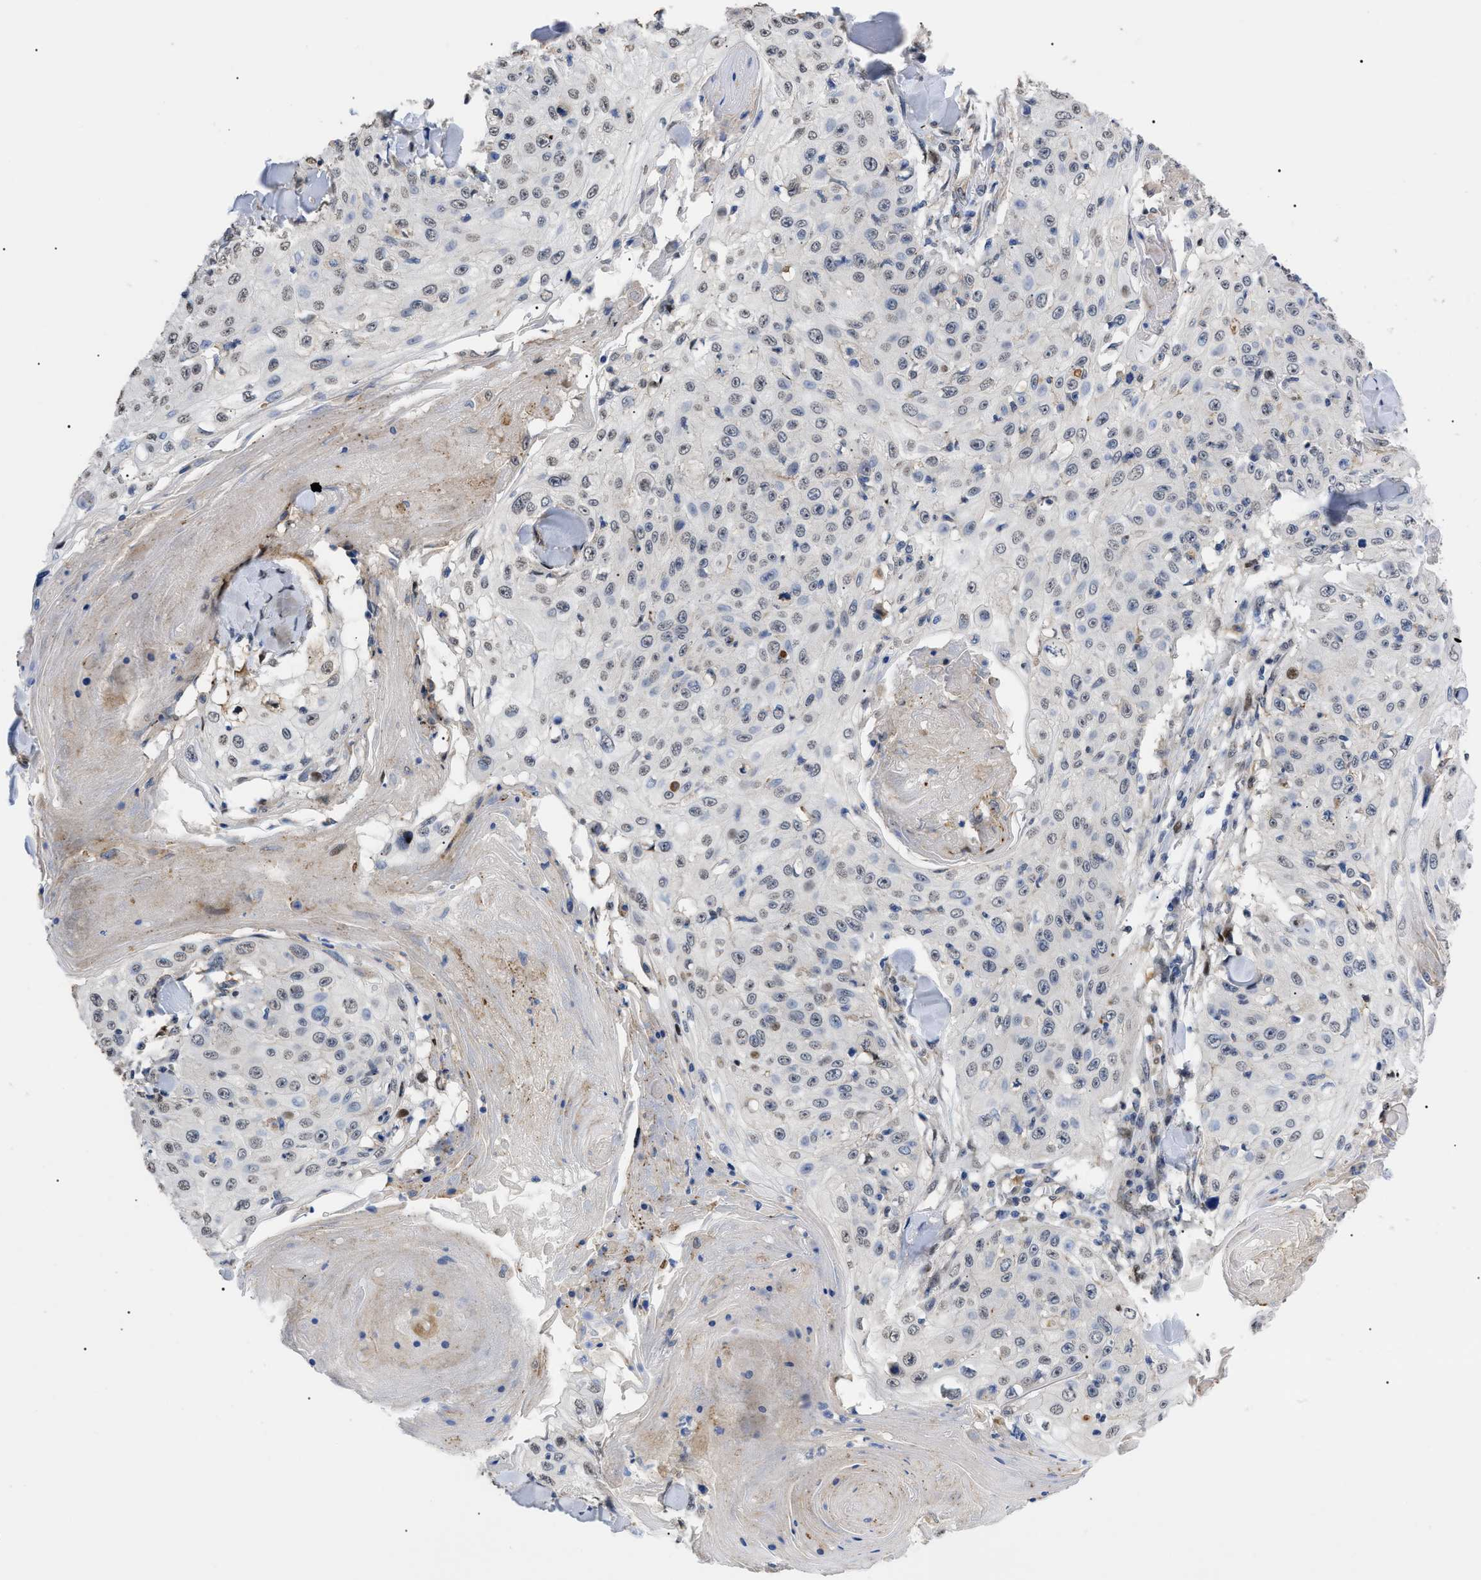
{"staining": {"intensity": "weak", "quantity": "<25%", "location": "nuclear"}, "tissue": "skin cancer", "cell_type": "Tumor cells", "image_type": "cancer", "snomed": [{"axis": "morphology", "description": "Squamous cell carcinoma, NOS"}, {"axis": "topography", "description": "Skin"}], "caption": "Protein analysis of skin cancer (squamous cell carcinoma) displays no significant positivity in tumor cells. The staining is performed using DAB brown chromogen with nuclei counter-stained in using hematoxylin.", "gene": "SFXN5", "patient": {"sex": "male", "age": 86}}